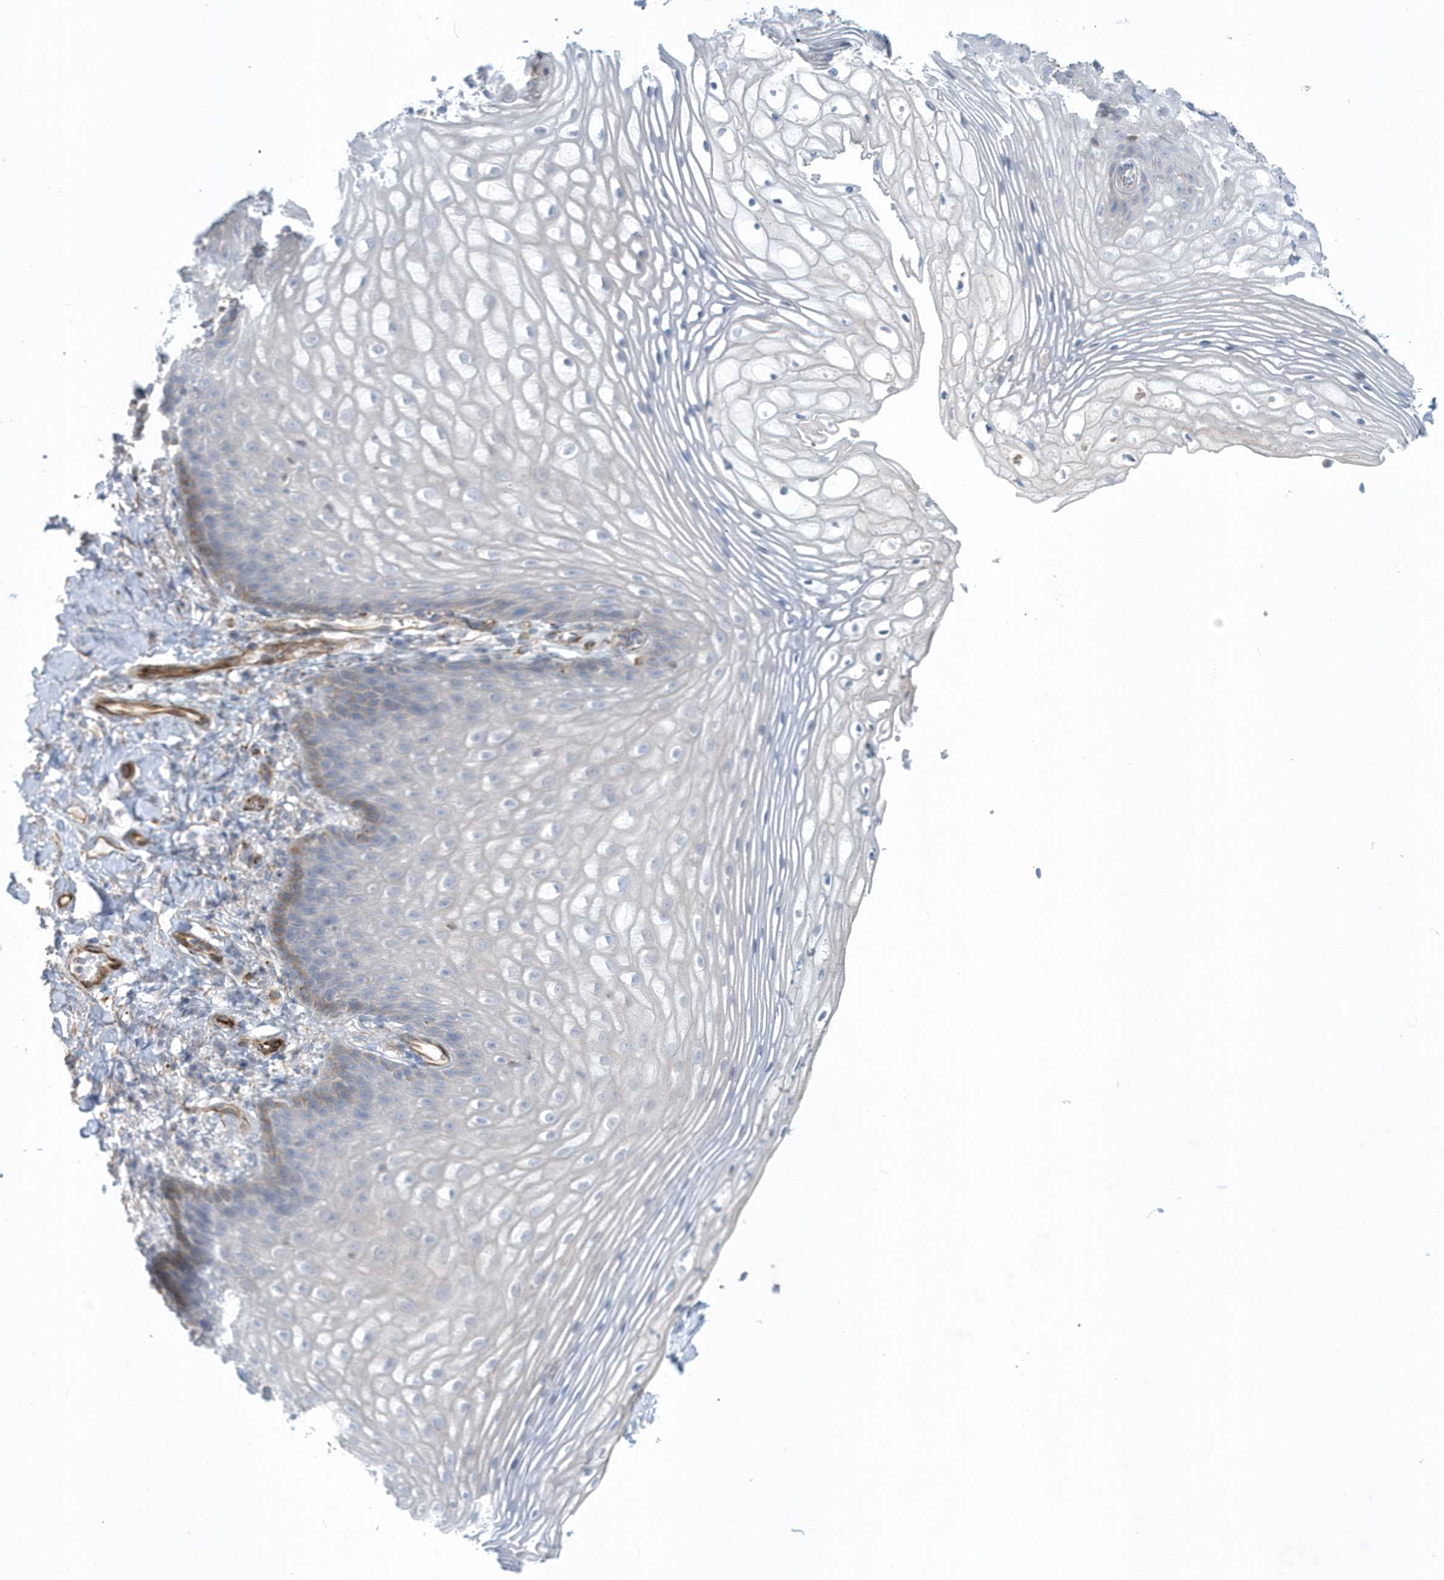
{"staining": {"intensity": "negative", "quantity": "none", "location": "none"}, "tissue": "vagina", "cell_type": "Squamous epithelial cells", "image_type": "normal", "snomed": [{"axis": "morphology", "description": "Normal tissue, NOS"}, {"axis": "topography", "description": "Vagina"}], "caption": "This is an immunohistochemistry image of unremarkable human vagina. There is no positivity in squamous epithelial cells.", "gene": "RAB17", "patient": {"sex": "female", "age": 60}}